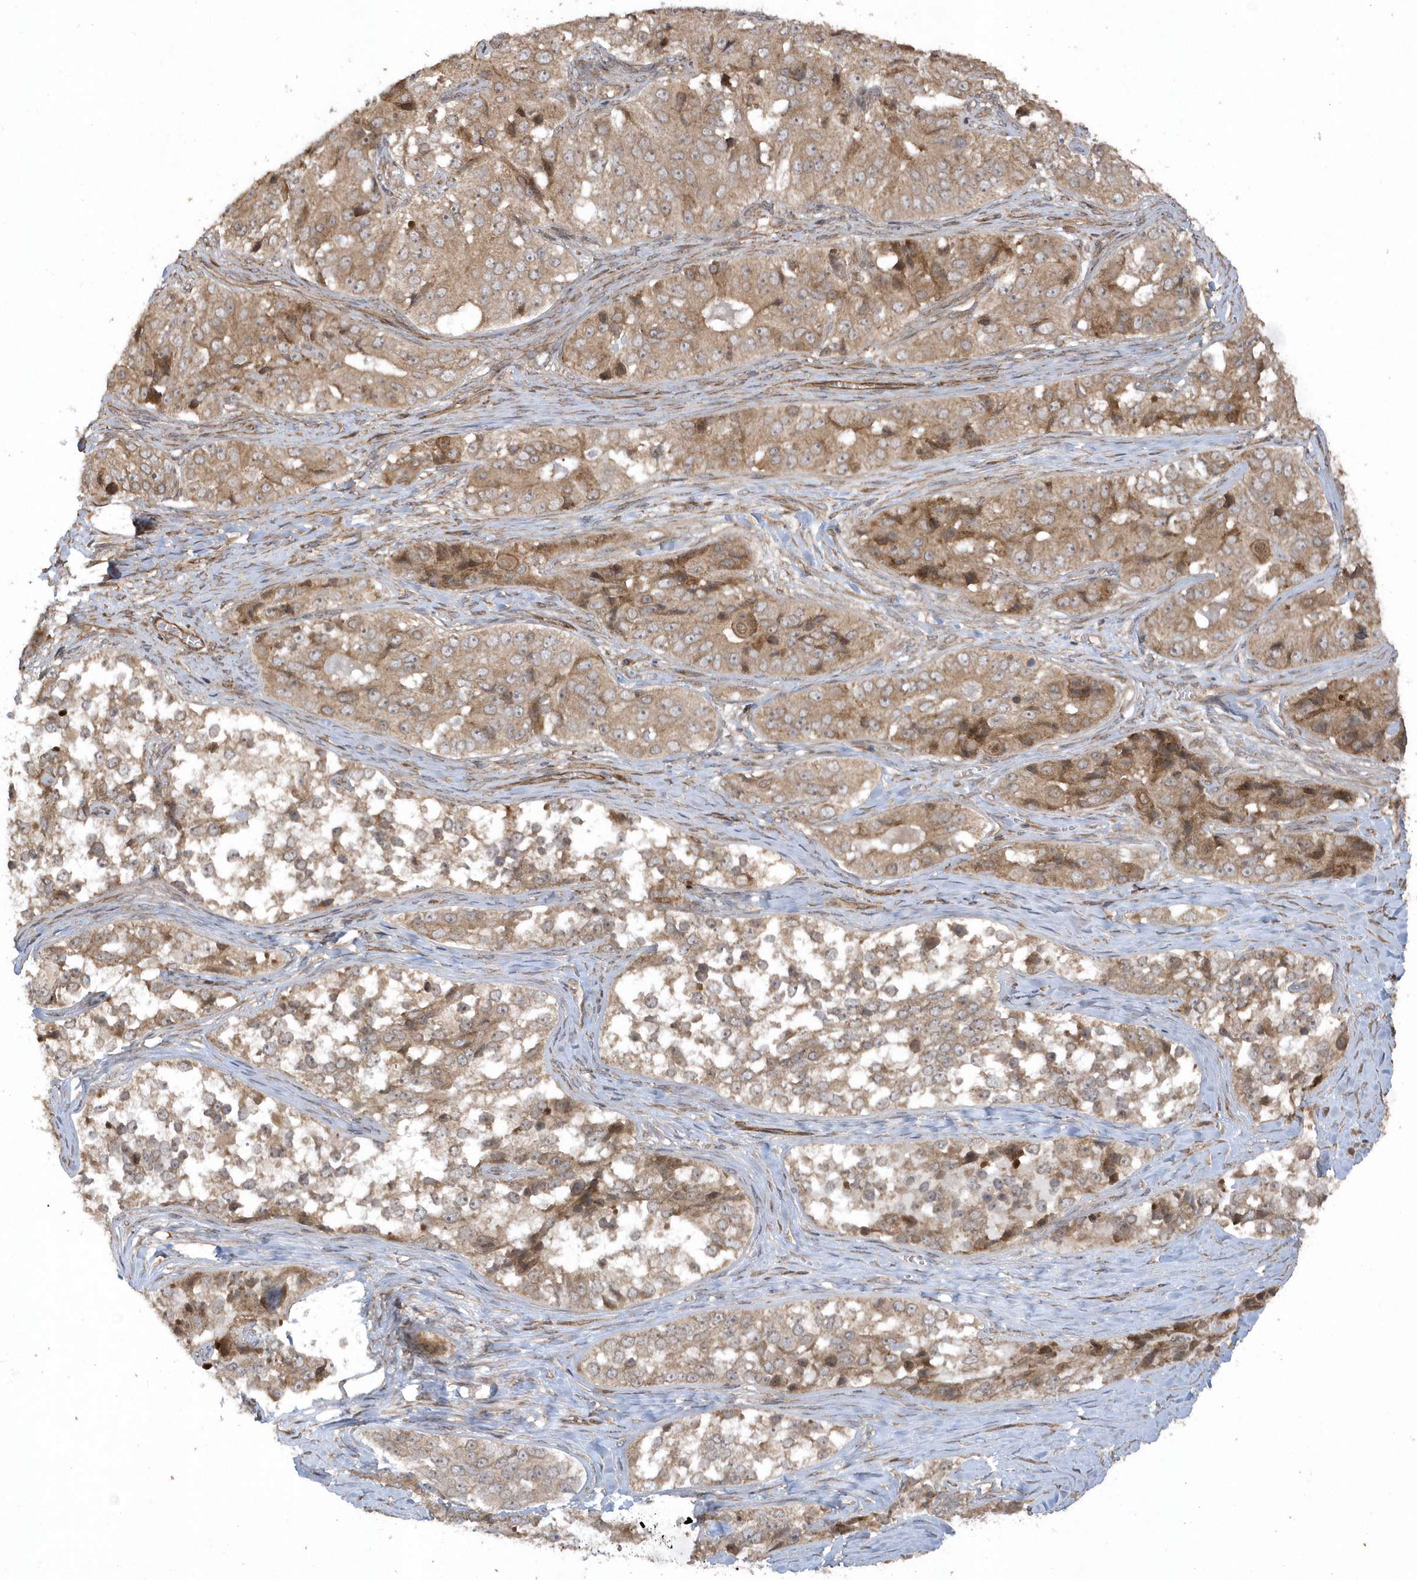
{"staining": {"intensity": "moderate", "quantity": ">75%", "location": "cytoplasmic/membranous"}, "tissue": "ovarian cancer", "cell_type": "Tumor cells", "image_type": "cancer", "snomed": [{"axis": "morphology", "description": "Carcinoma, endometroid"}, {"axis": "topography", "description": "Ovary"}], "caption": "Protein expression analysis of ovarian cancer displays moderate cytoplasmic/membranous positivity in approximately >75% of tumor cells.", "gene": "HERPUD1", "patient": {"sex": "female", "age": 51}}